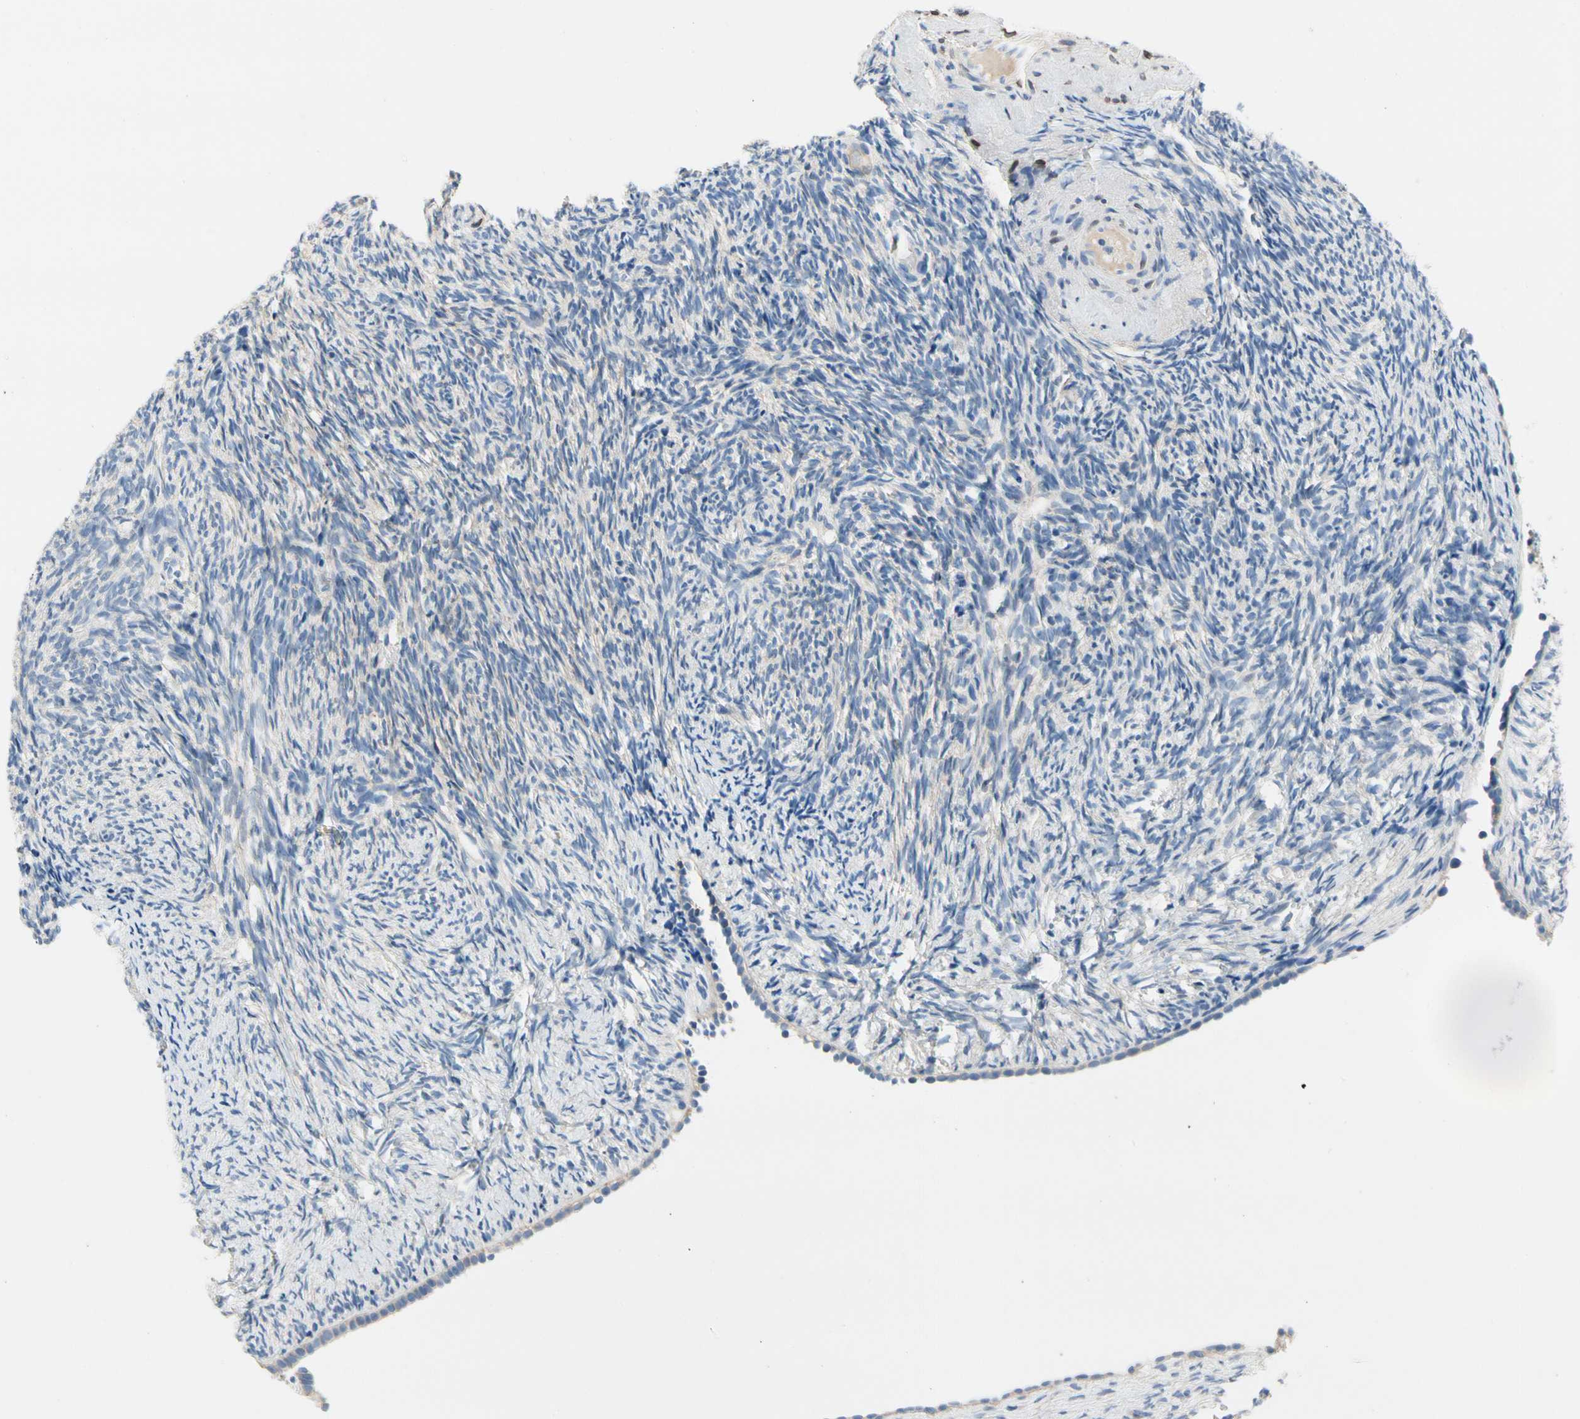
{"staining": {"intensity": "weak", "quantity": "<25%", "location": "cytoplasmic/membranous"}, "tissue": "ovary", "cell_type": "Ovarian stroma cells", "image_type": "normal", "snomed": [{"axis": "morphology", "description": "Normal tissue, NOS"}, {"axis": "topography", "description": "Ovary"}], "caption": "Ovary stained for a protein using IHC reveals no staining ovarian stroma cells.", "gene": "CA14", "patient": {"sex": "female", "age": 60}}